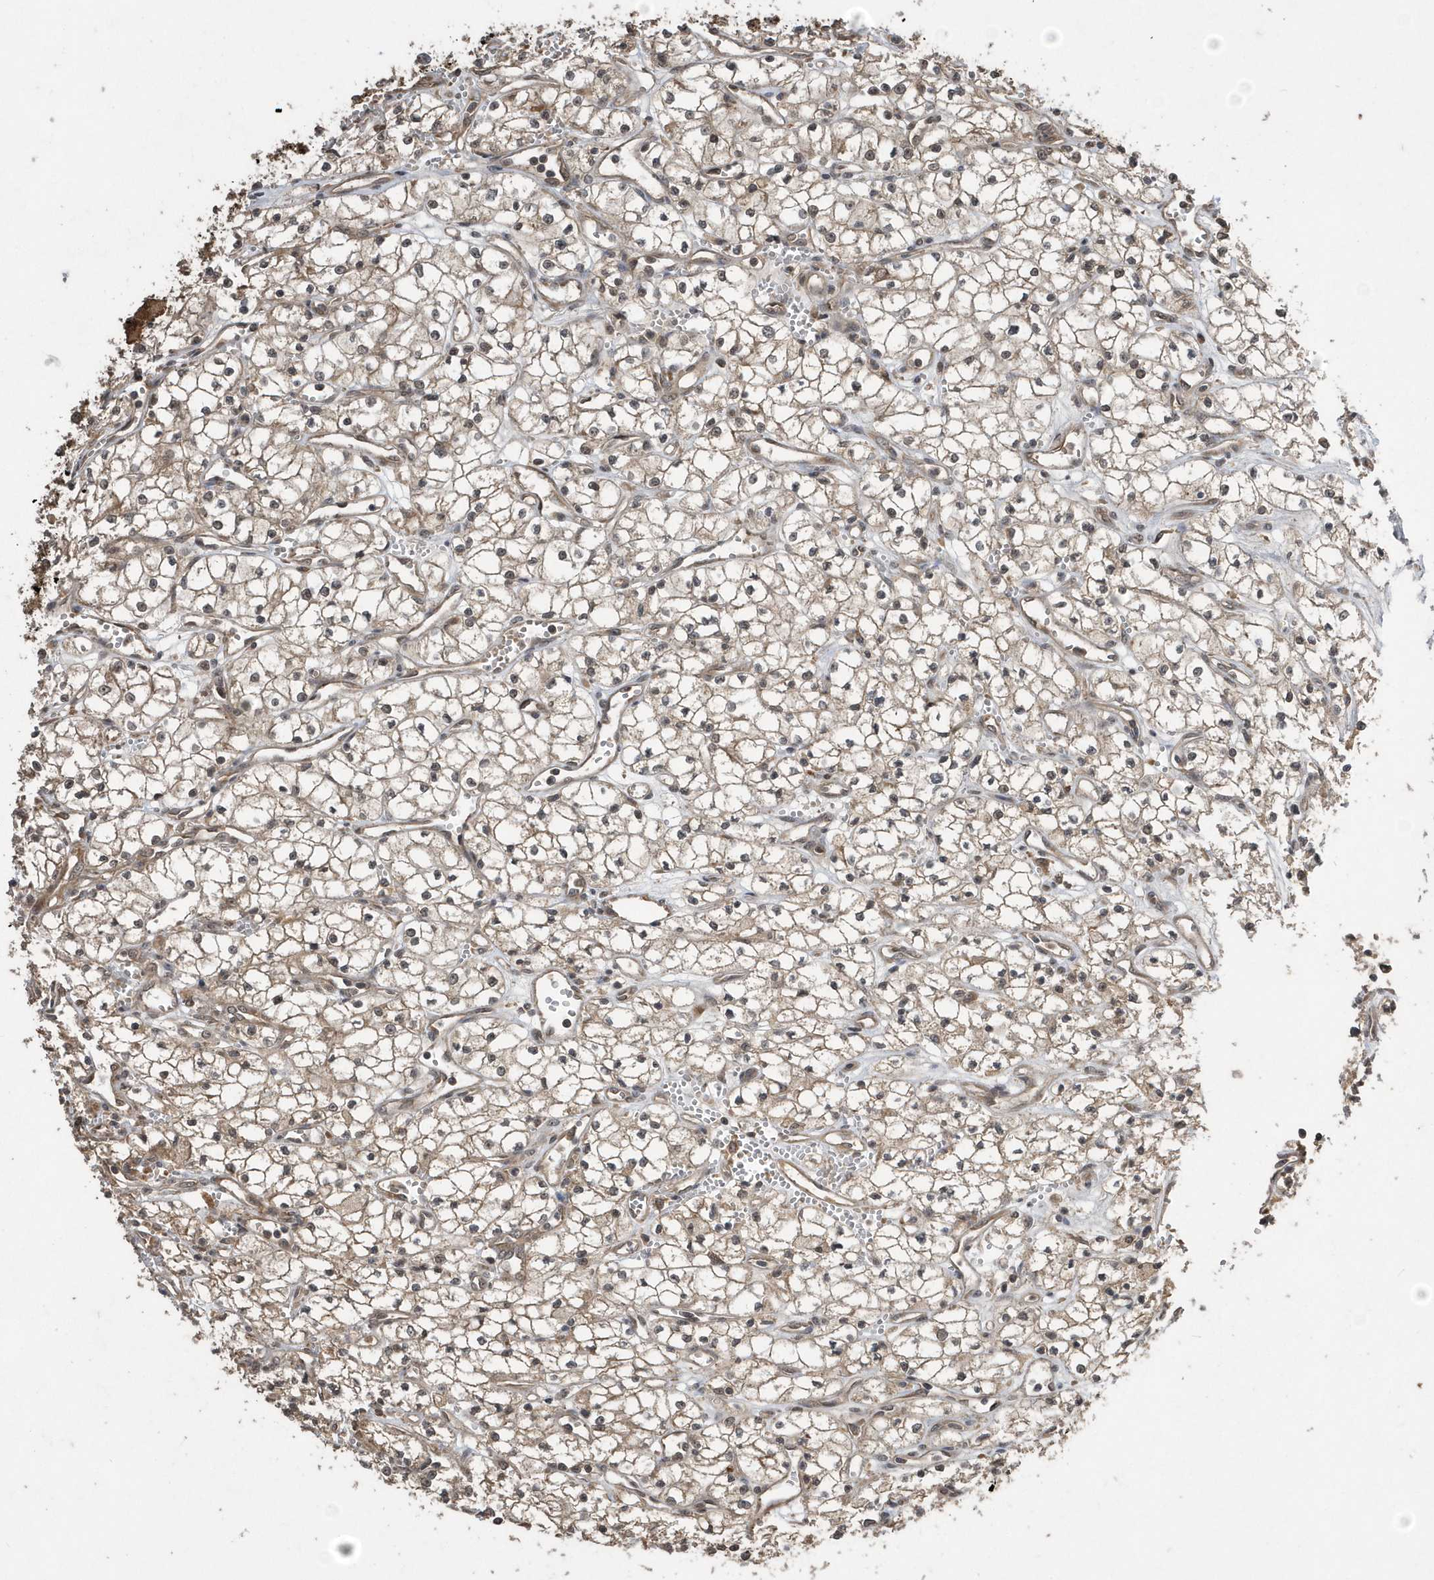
{"staining": {"intensity": "weak", "quantity": ">75%", "location": "cytoplasmic/membranous"}, "tissue": "renal cancer", "cell_type": "Tumor cells", "image_type": "cancer", "snomed": [{"axis": "morphology", "description": "Adenocarcinoma, NOS"}, {"axis": "topography", "description": "Kidney"}], "caption": "This is an image of immunohistochemistry (IHC) staining of renal adenocarcinoma, which shows weak staining in the cytoplasmic/membranous of tumor cells.", "gene": "WASHC5", "patient": {"sex": "male", "age": 59}}